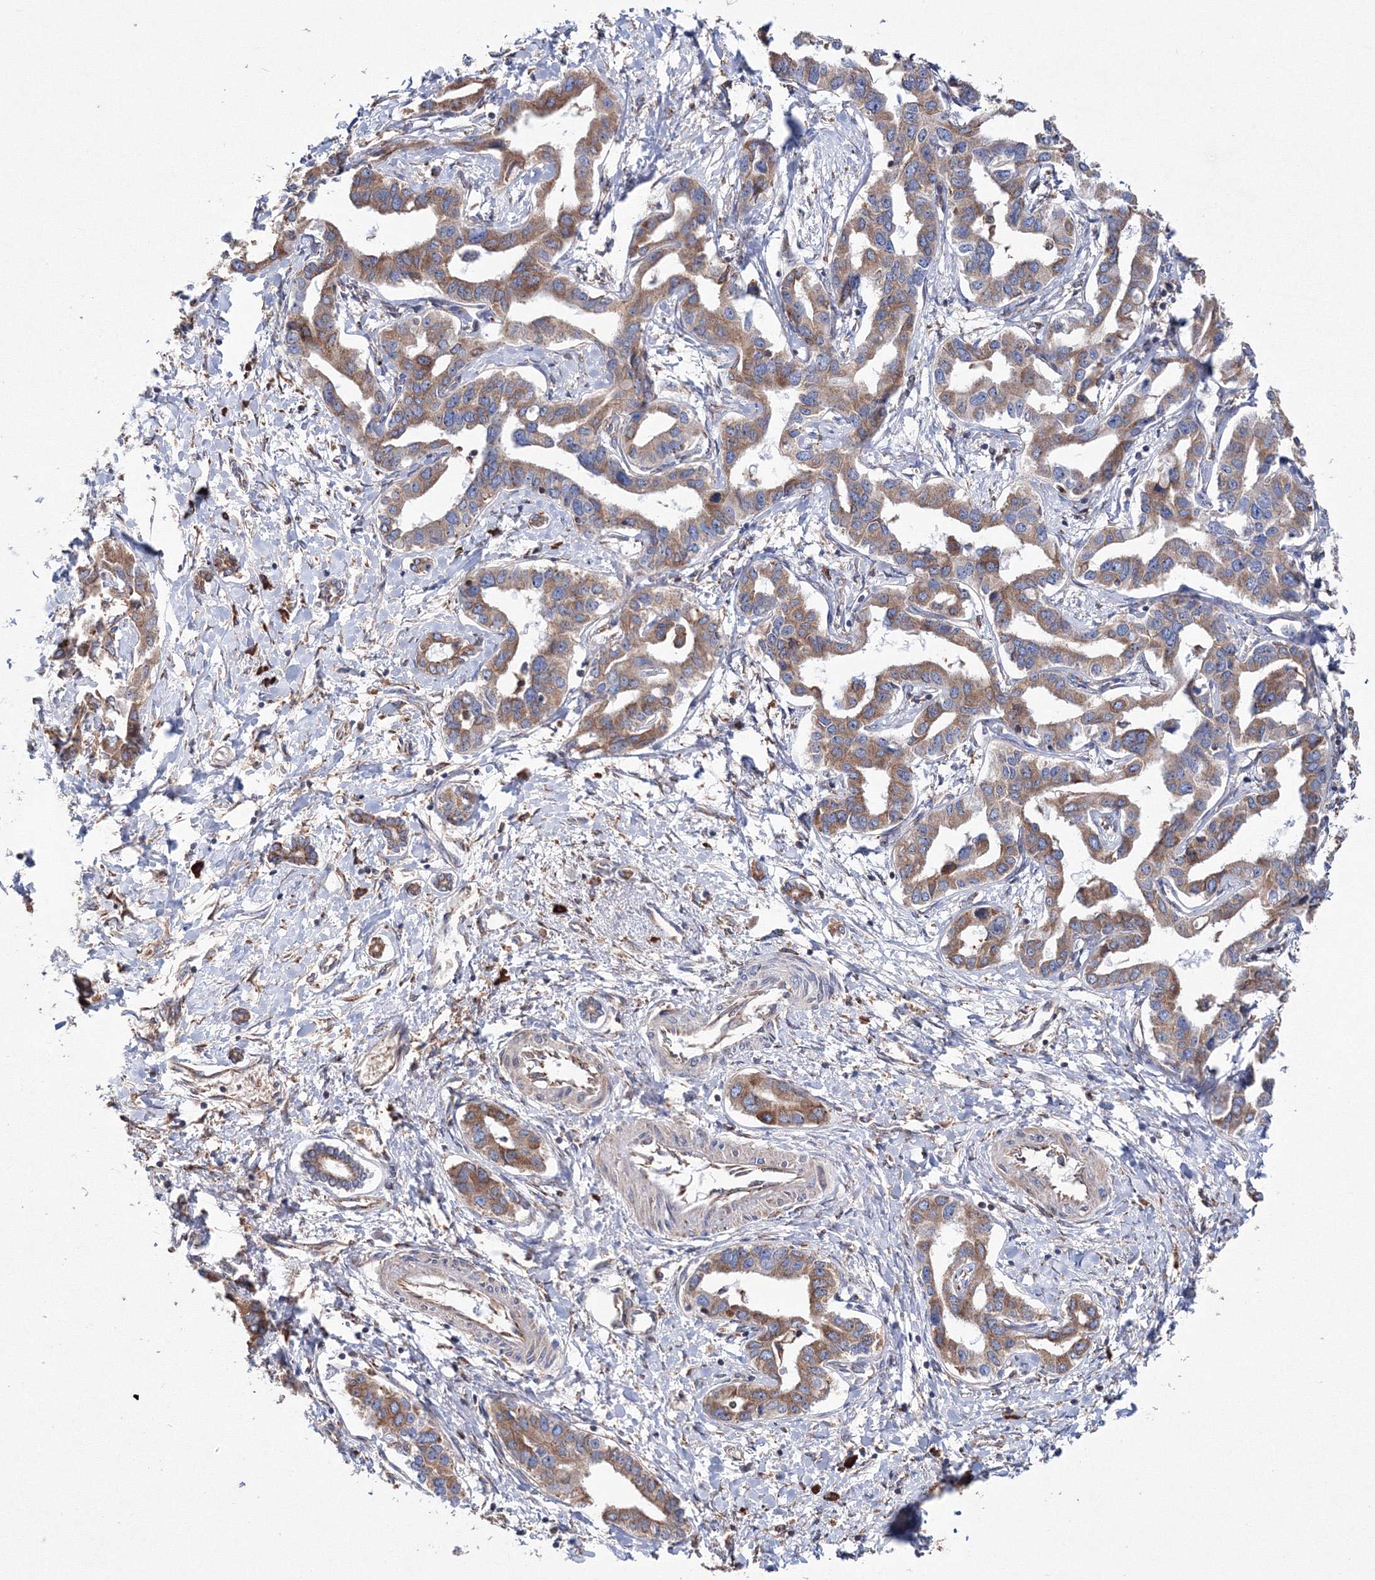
{"staining": {"intensity": "moderate", "quantity": ">75%", "location": "cytoplasmic/membranous"}, "tissue": "liver cancer", "cell_type": "Tumor cells", "image_type": "cancer", "snomed": [{"axis": "morphology", "description": "Cholangiocarcinoma"}, {"axis": "topography", "description": "Liver"}], "caption": "Tumor cells reveal medium levels of moderate cytoplasmic/membranous staining in approximately >75% of cells in liver cancer (cholangiocarcinoma). The staining was performed using DAB (3,3'-diaminobenzidine) to visualize the protein expression in brown, while the nuclei were stained in blue with hematoxylin (Magnification: 20x).", "gene": "VPS8", "patient": {"sex": "male", "age": 59}}